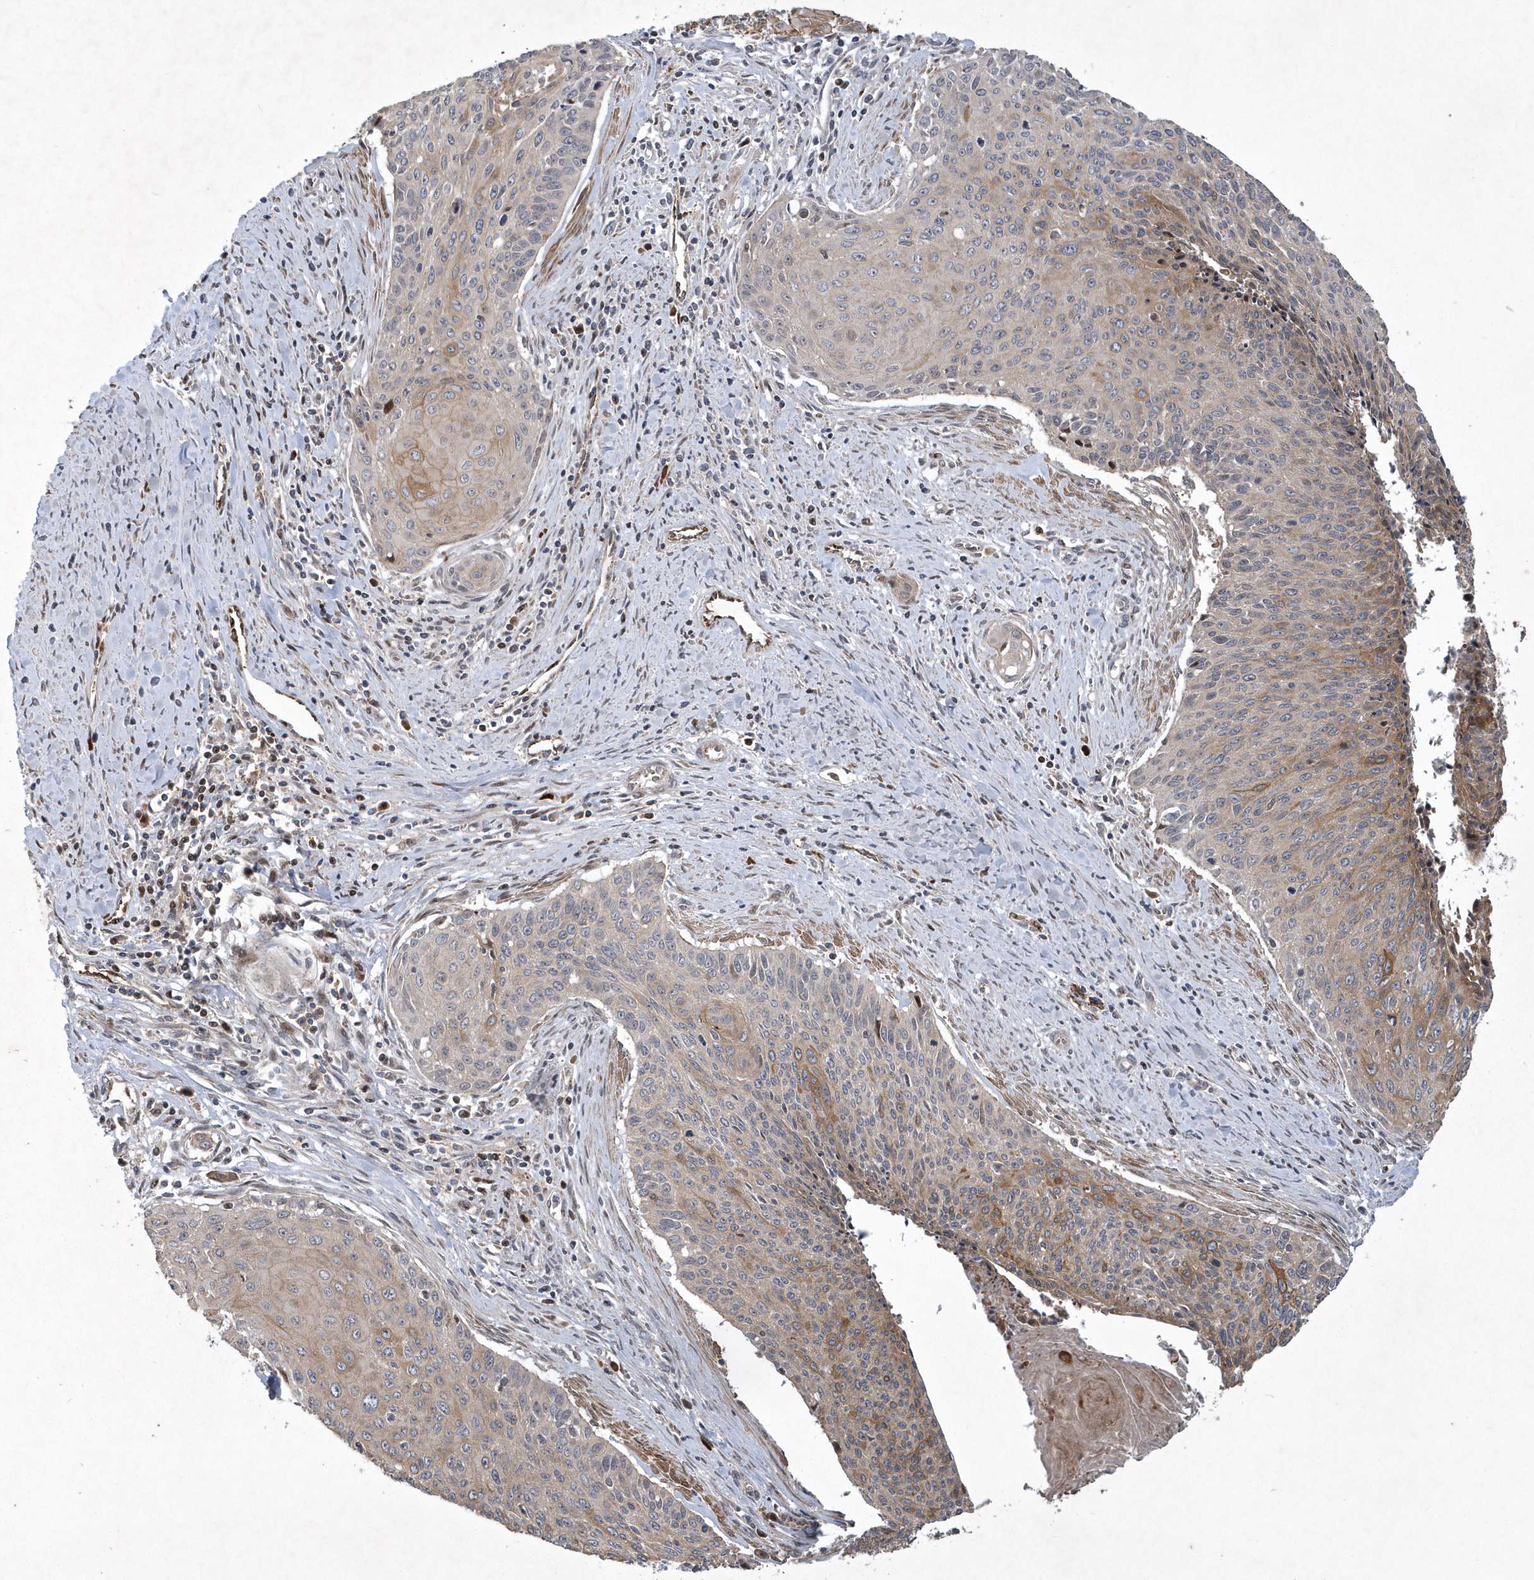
{"staining": {"intensity": "moderate", "quantity": "<25%", "location": "cytoplasmic/membranous"}, "tissue": "cervical cancer", "cell_type": "Tumor cells", "image_type": "cancer", "snomed": [{"axis": "morphology", "description": "Squamous cell carcinoma, NOS"}, {"axis": "topography", "description": "Cervix"}], "caption": "High-magnification brightfield microscopy of cervical squamous cell carcinoma stained with DAB (brown) and counterstained with hematoxylin (blue). tumor cells exhibit moderate cytoplasmic/membranous positivity is appreciated in about<25% of cells.", "gene": "N4BP2", "patient": {"sex": "female", "age": 55}}